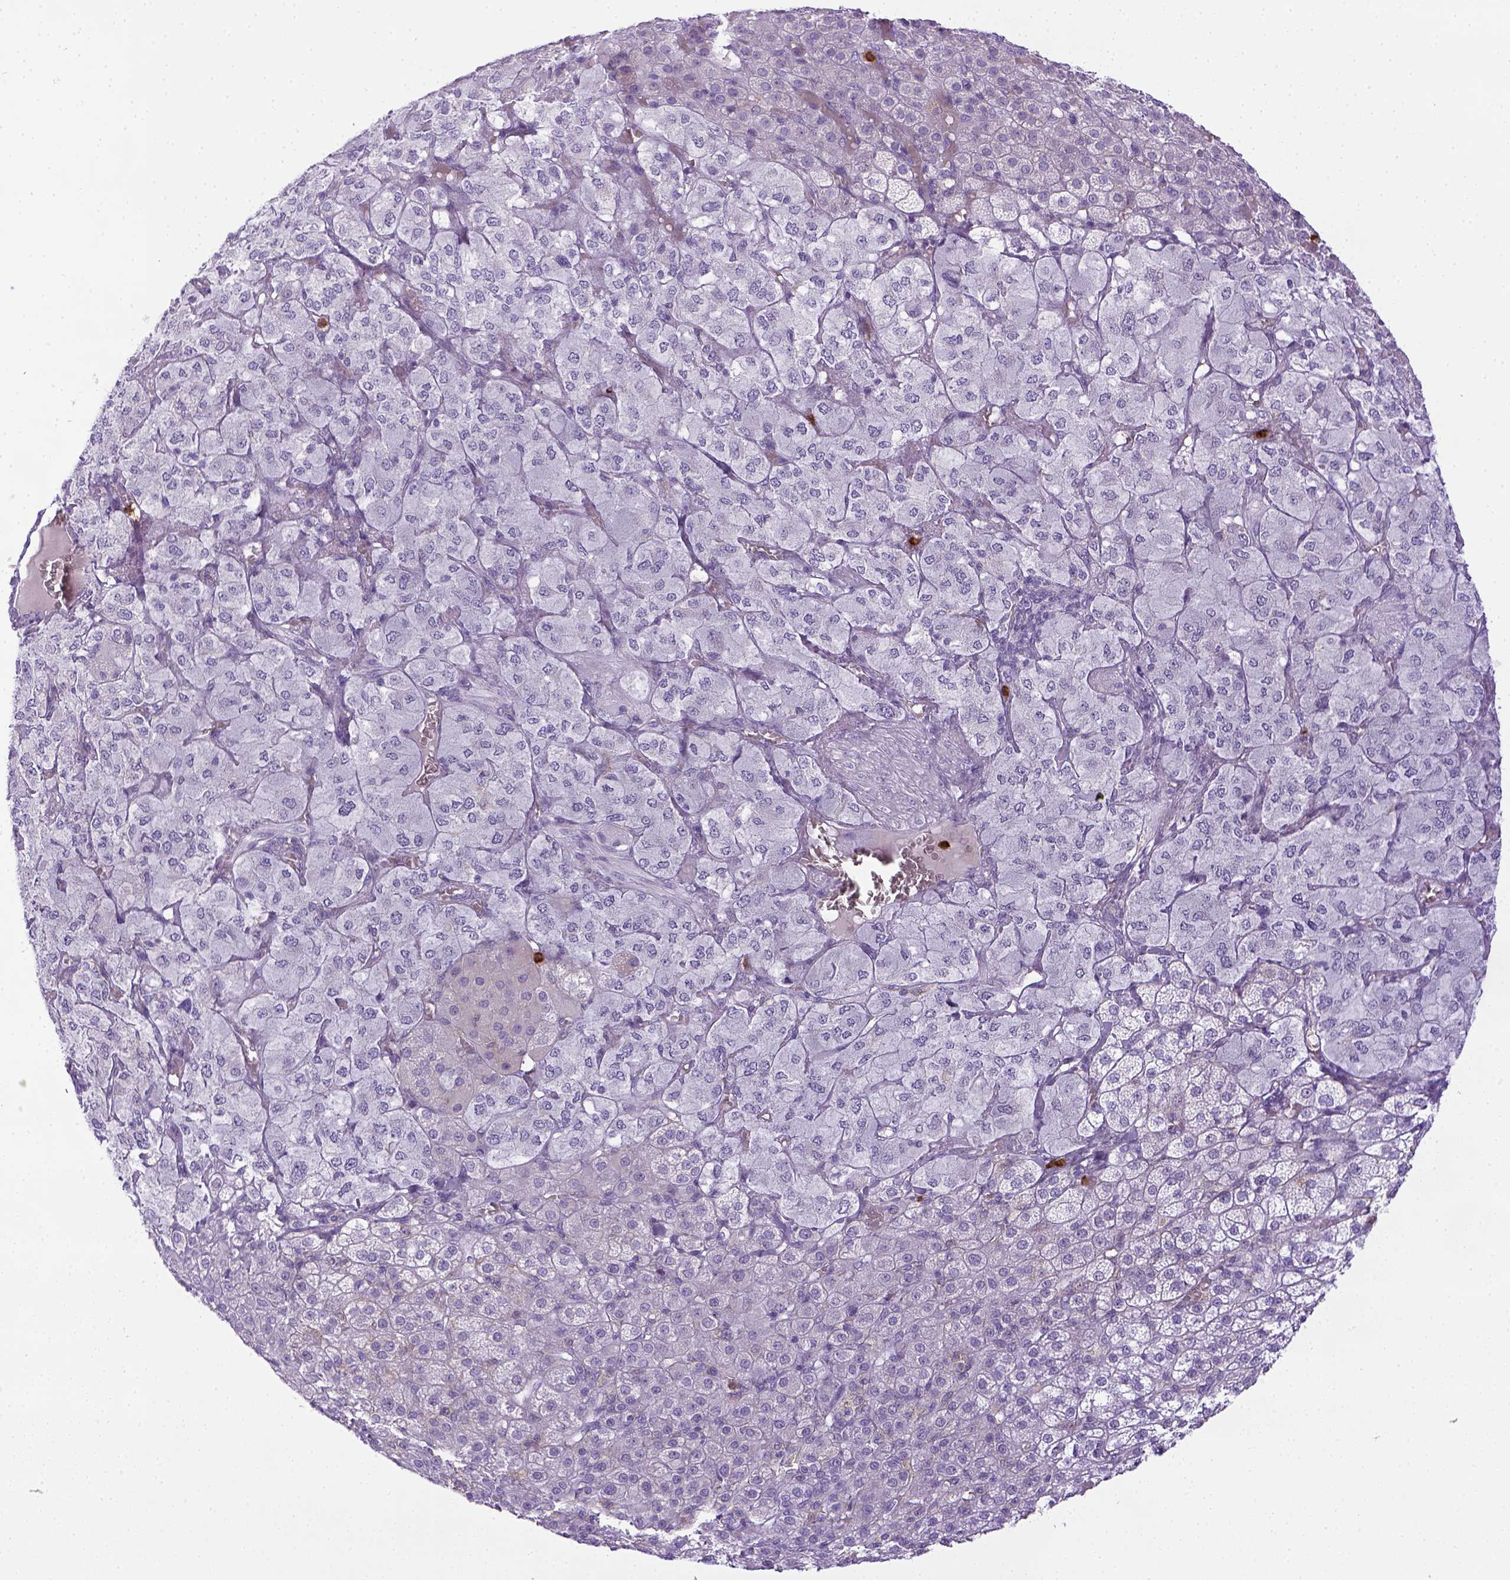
{"staining": {"intensity": "negative", "quantity": "none", "location": "none"}, "tissue": "adrenal gland", "cell_type": "Glandular cells", "image_type": "normal", "snomed": [{"axis": "morphology", "description": "Normal tissue, NOS"}, {"axis": "topography", "description": "Adrenal gland"}], "caption": "Adrenal gland was stained to show a protein in brown. There is no significant positivity in glandular cells. (IHC, brightfield microscopy, high magnification).", "gene": "ITGAM", "patient": {"sex": "female", "age": 60}}